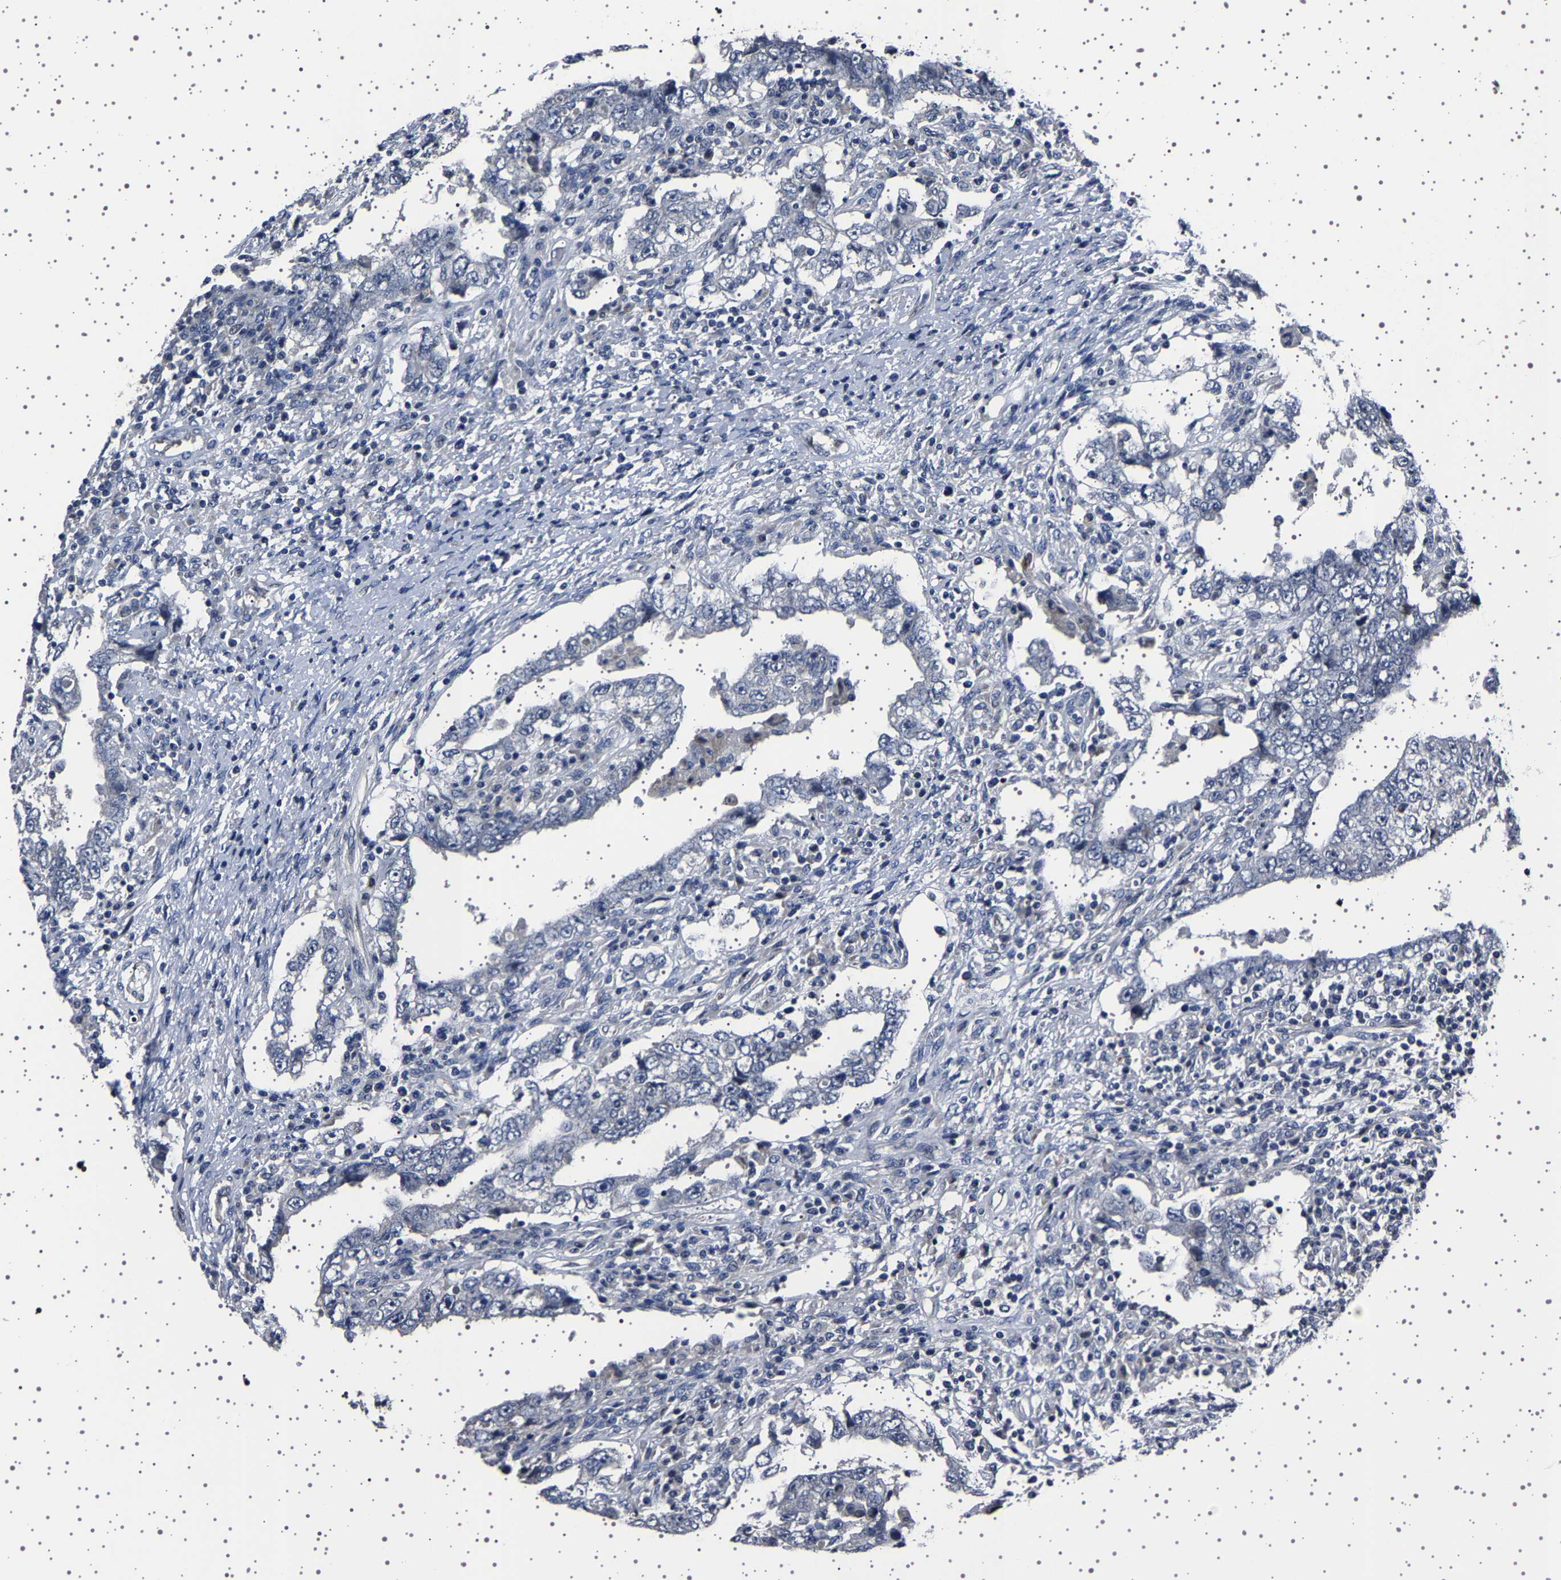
{"staining": {"intensity": "negative", "quantity": "none", "location": "none"}, "tissue": "testis cancer", "cell_type": "Tumor cells", "image_type": "cancer", "snomed": [{"axis": "morphology", "description": "Carcinoma, Embryonal, NOS"}, {"axis": "topography", "description": "Testis"}], "caption": "High magnification brightfield microscopy of testis cancer (embryonal carcinoma) stained with DAB (brown) and counterstained with hematoxylin (blue): tumor cells show no significant staining.", "gene": "IL10RB", "patient": {"sex": "male", "age": 26}}